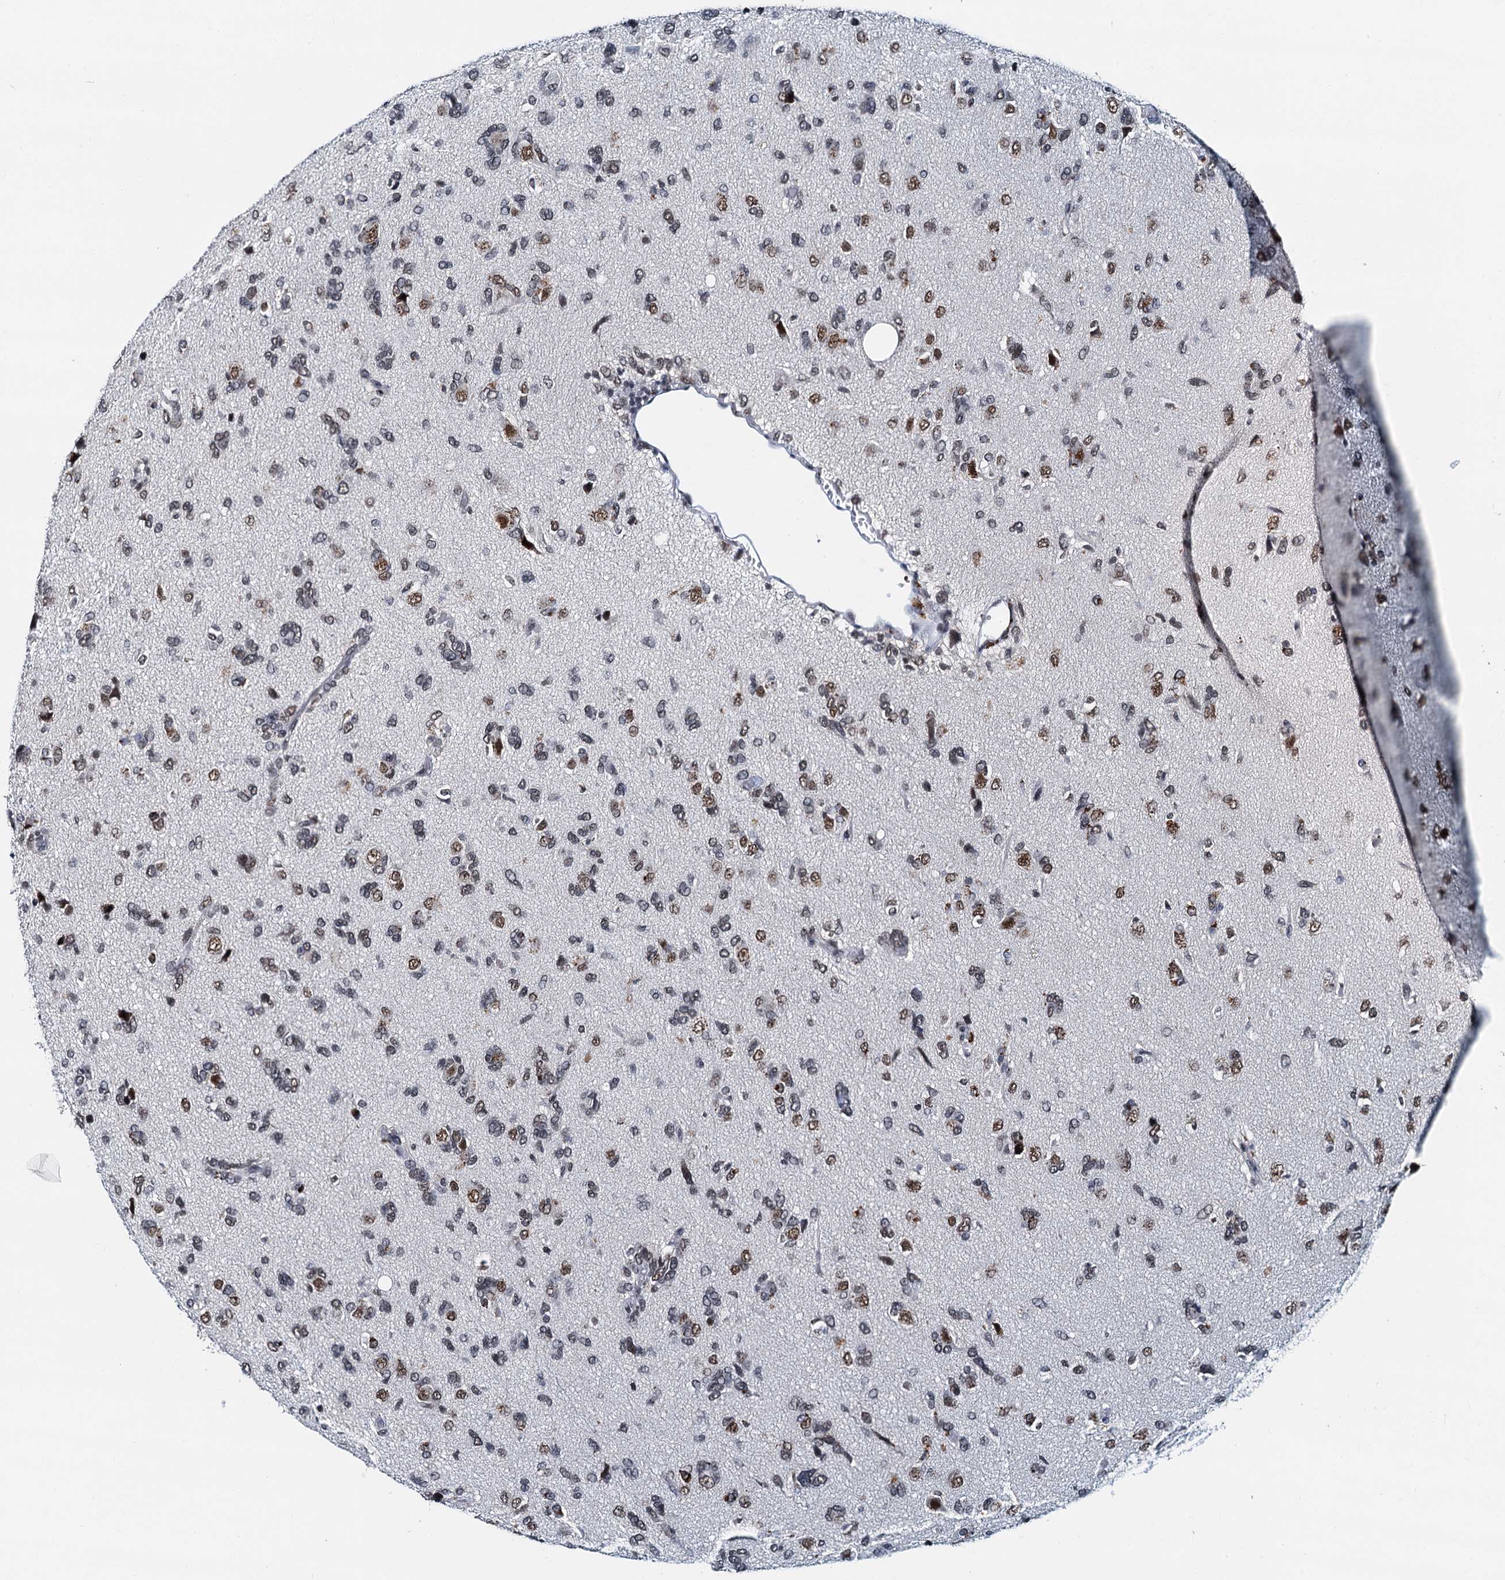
{"staining": {"intensity": "moderate", "quantity": ">75%", "location": "nuclear"}, "tissue": "glioma", "cell_type": "Tumor cells", "image_type": "cancer", "snomed": [{"axis": "morphology", "description": "Glioma, malignant, High grade"}, {"axis": "topography", "description": "Brain"}], "caption": "Protein staining by immunohistochemistry (IHC) displays moderate nuclear positivity in approximately >75% of tumor cells in glioma. The staining was performed using DAB (3,3'-diaminobenzidine) to visualize the protein expression in brown, while the nuclei were stained in blue with hematoxylin (Magnification: 20x).", "gene": "SNRPD1", "patient": {"sex": "female", "age": 59}}